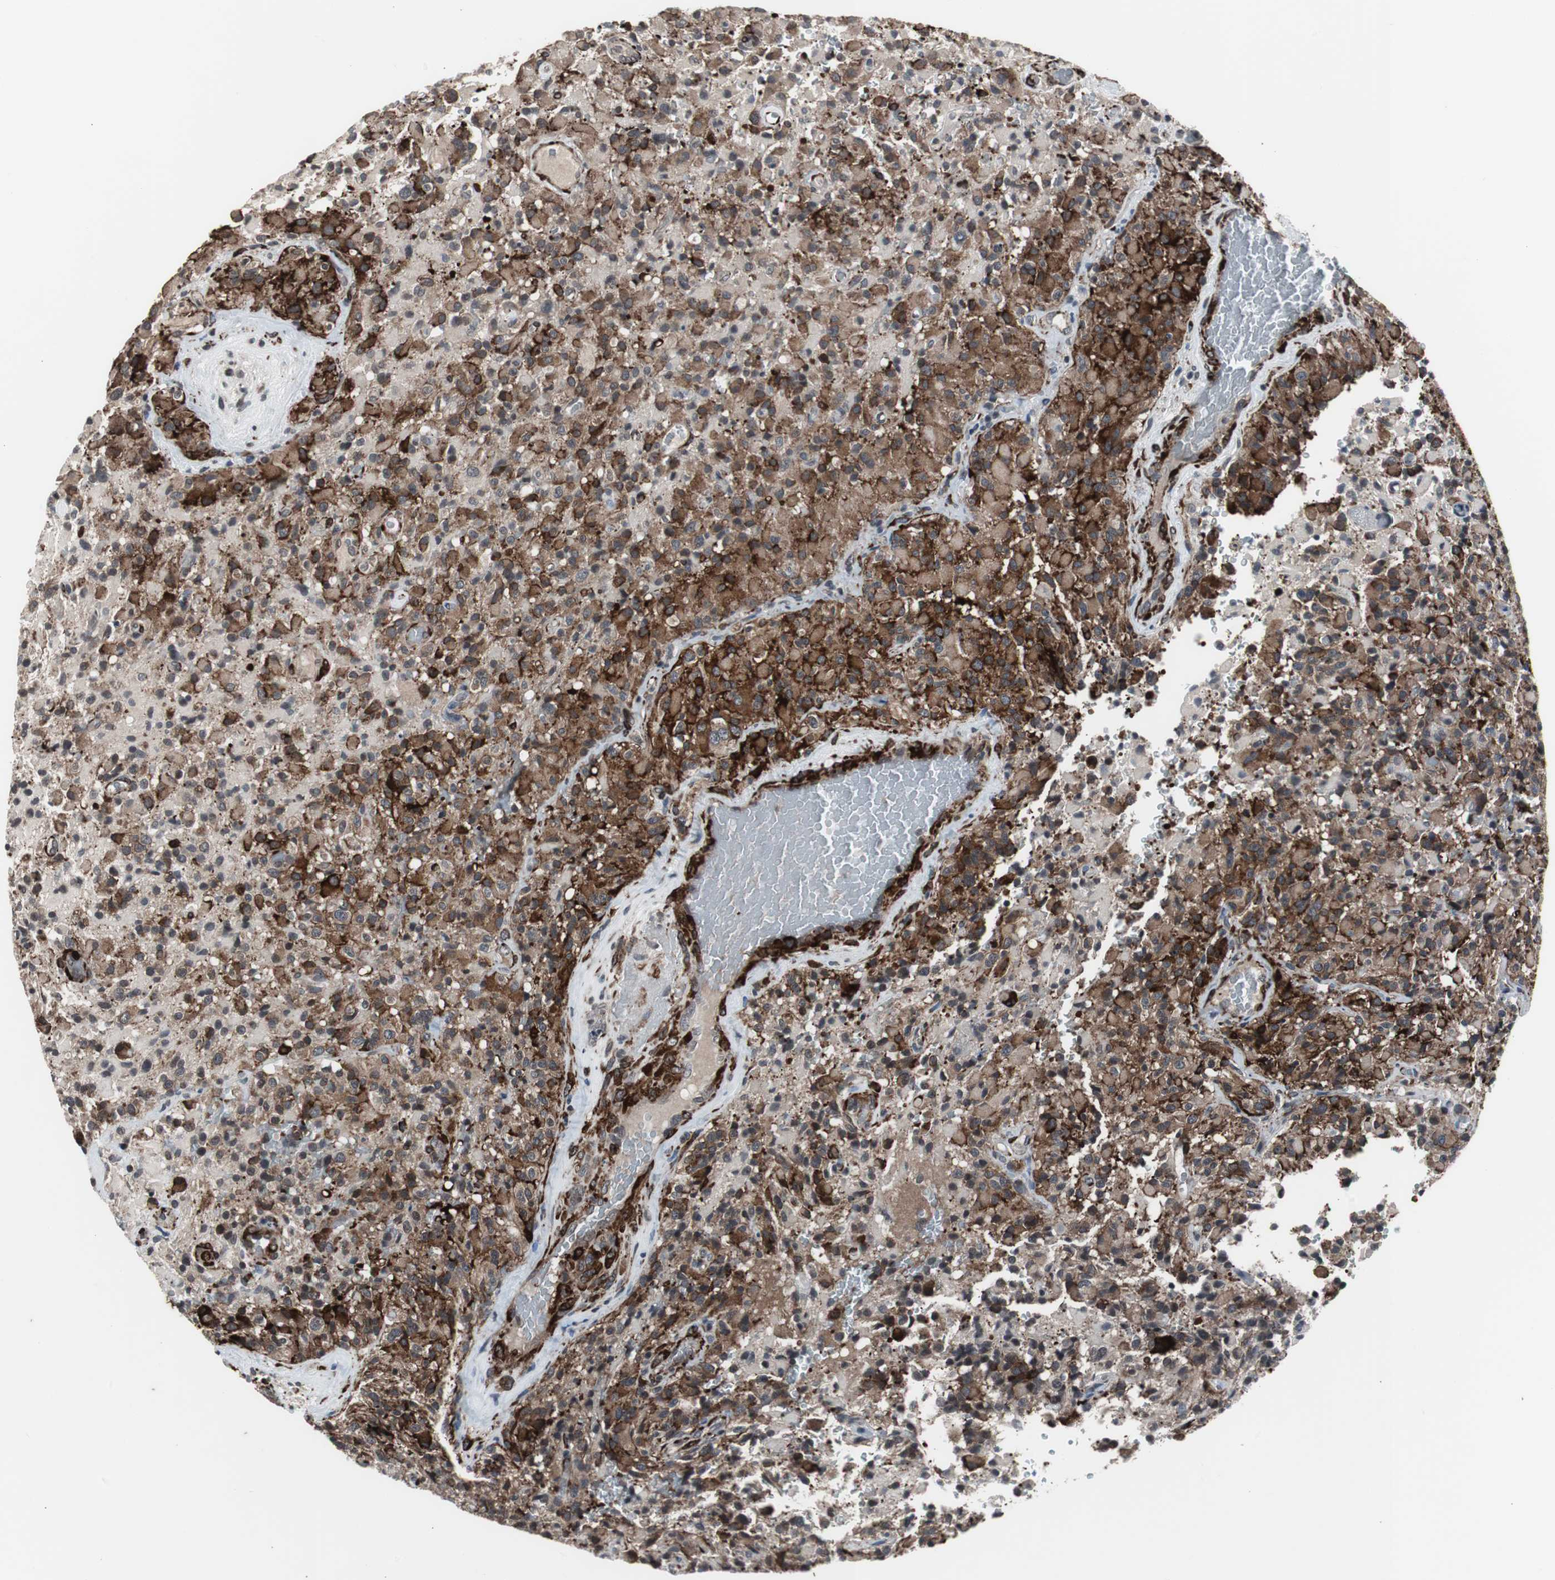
{"staining": {"intensity": "strong", "quantity": ">75%", "location": "cytoplasmic/membranous"}, "tissue": "glioma", "cell_type": "Tumor cells", "image_type": "cancer", "snomed": [{"axis": "morphology", "description": "Glioma, malignant, High grade"}, {"axis": "topography", "description": "Brain"}], "caption": "Human malignant glioma (high-grade) stained with a brown dye exhibits strong cytoplasmic/membranous positive staining in approximately >75% of tumor cells.", "gene": "CRADD", "patient": {"sex": "male", "age": 71}}